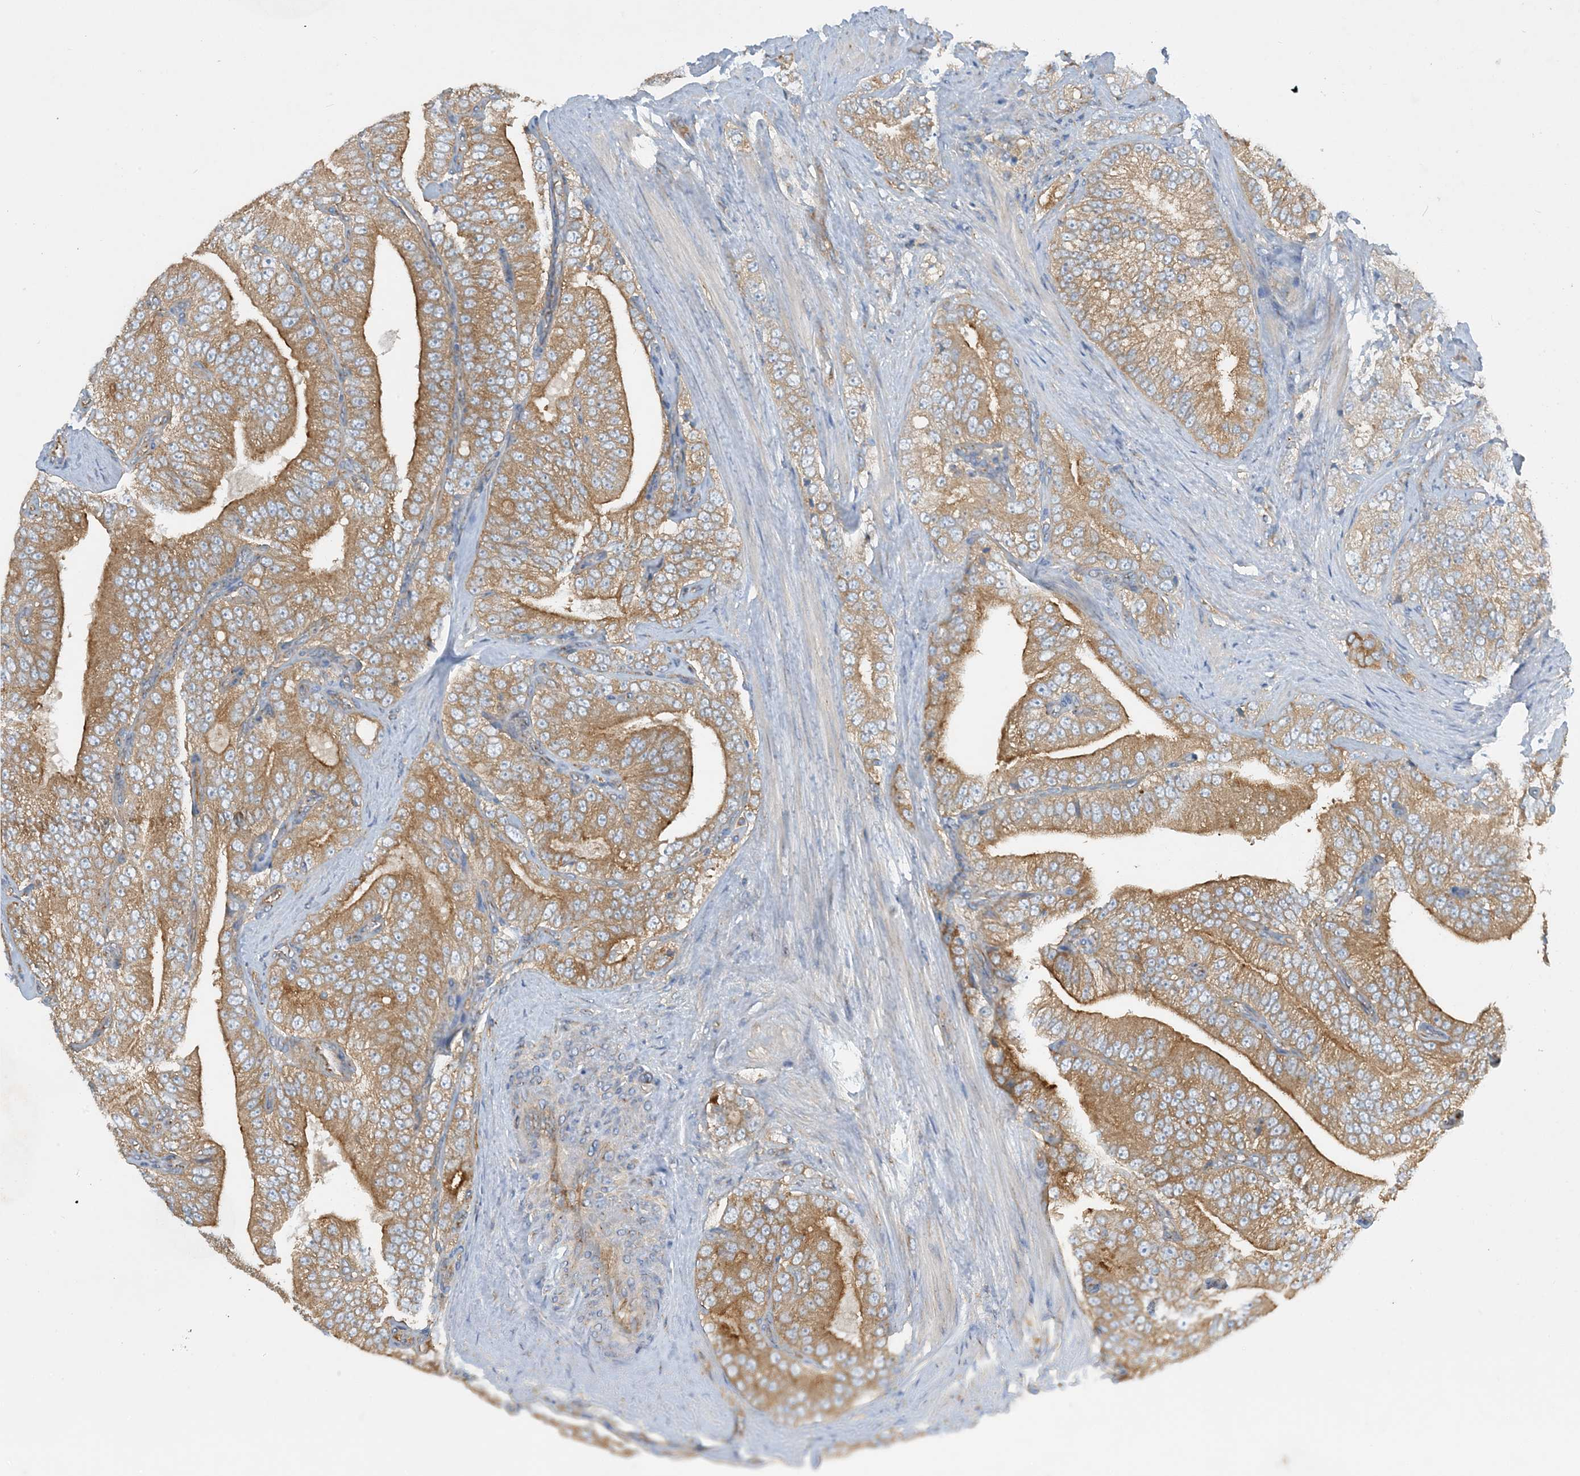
{"staining": {"intensity": "moderate", "quantity": ">75%", "location": "cytoplasmic/membranous"}, "tissue": "prostate cancer", "cell_type": "Tumor cells", "image_type": "cancer", "snomed": [{"axis": "morphology", "description": "Adenocarcinoma, High grade"}, {"axis": "topography", "description": "Prostate"}], "caption": "DAB (3,3'-diaminobenzidine) immunohistochemical staining of human high-grade adenocarcinoma (prostate) displays moderate cytoplasmic/membranous protein staining in about >75% of tumor cells.", "gene": "SIDT1", "patient": {"sex": "male", "age": 58}}